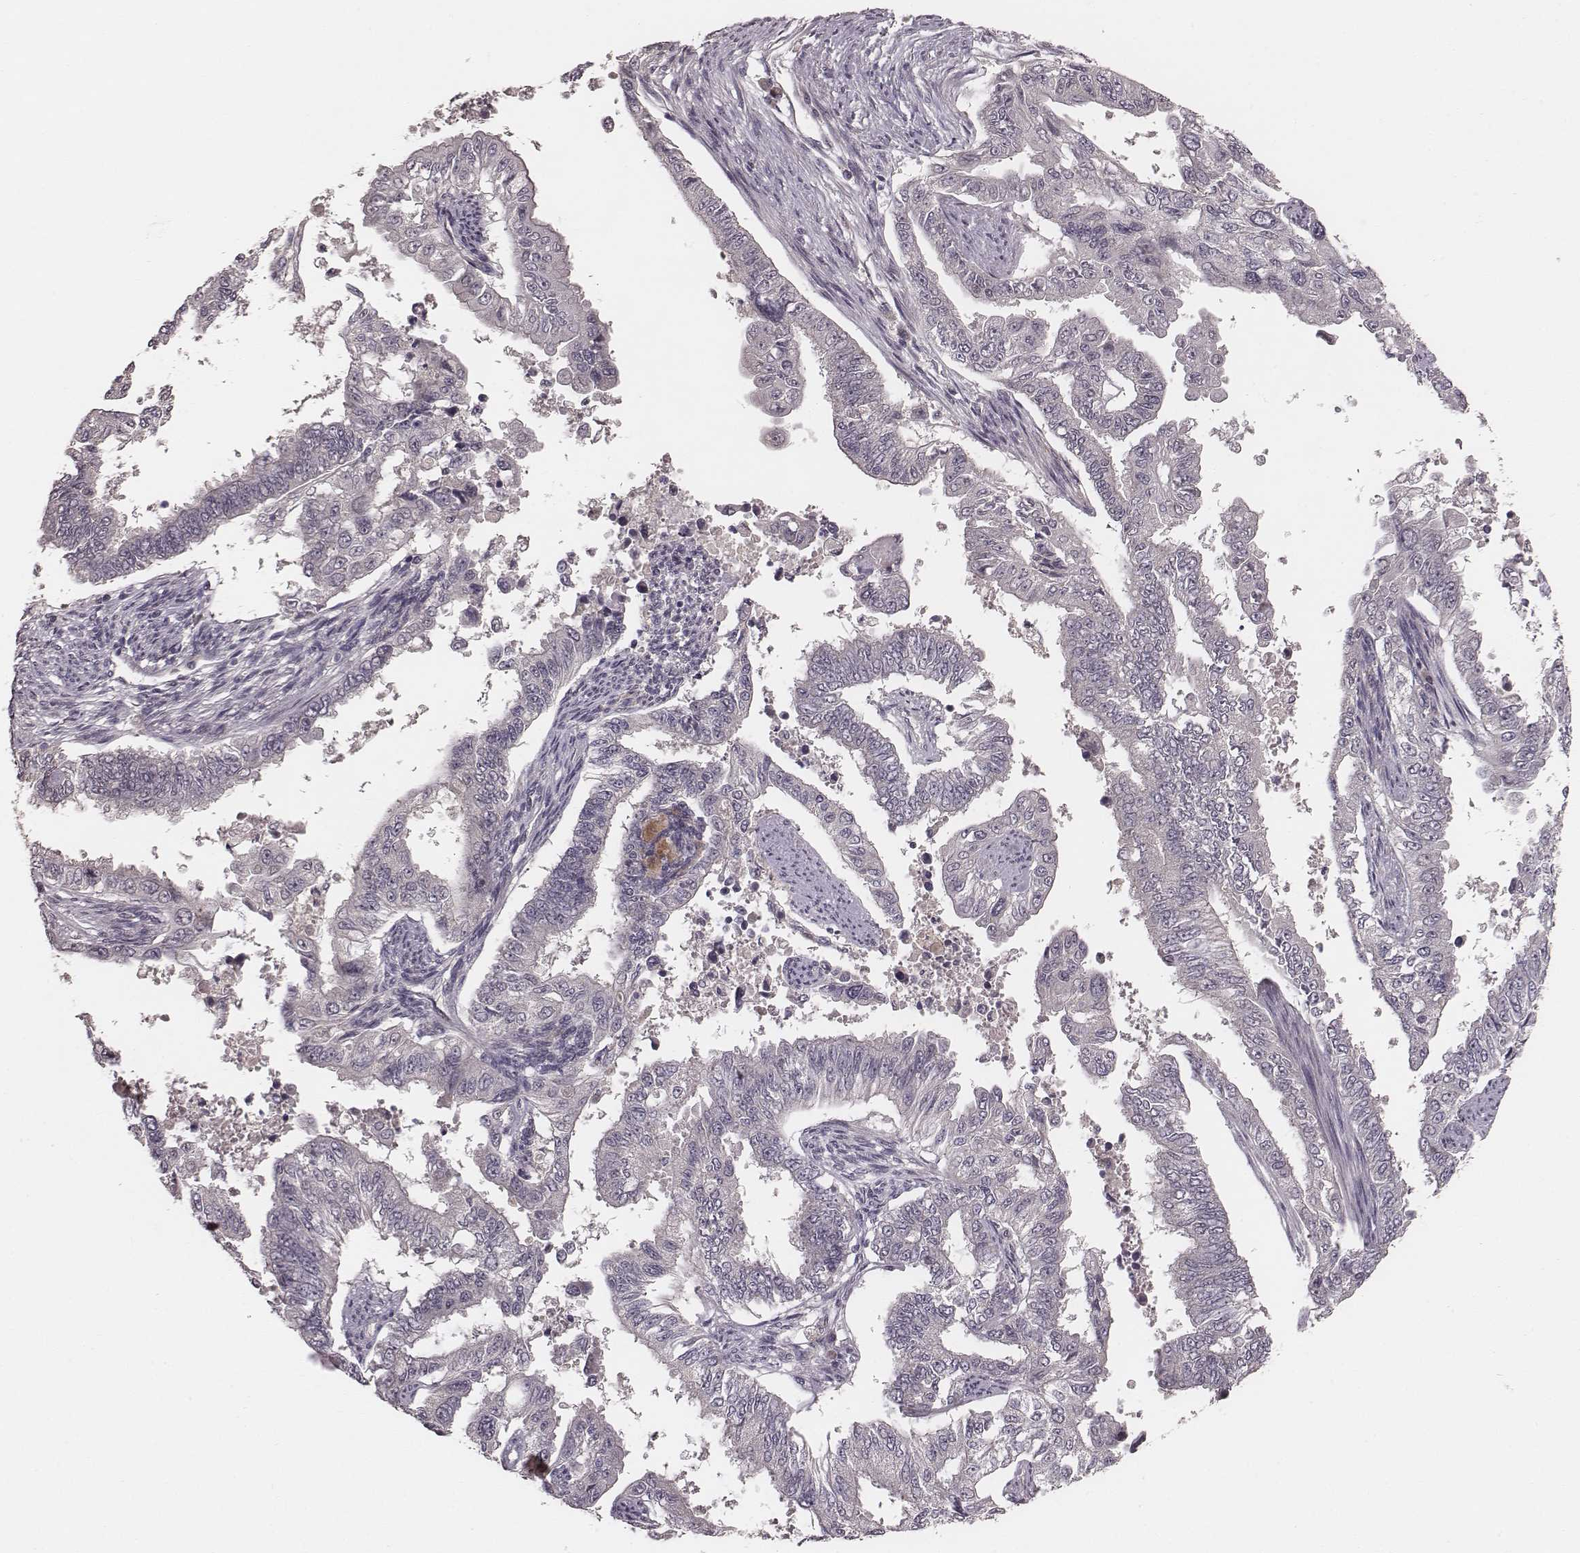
{"staining": {"intensity": "negative", "quantity": "none", "location": "none"}, "tissue": "endometrial cancer", "cell_type": "Tumor cells", "image_type": "cancer", "snomed": [{"axis": "morphology", "description": "Adenocarcinoma, NOS"}, {"axis": "topography", "description": "Uterus"}], "caption": "DAB immunohistochemical staining of adenocarcinoma (endometrial) exhibits no significant staining in tumor cells.", "gene": "LY6K", "patient": {"sex": "female", "age": 59}}